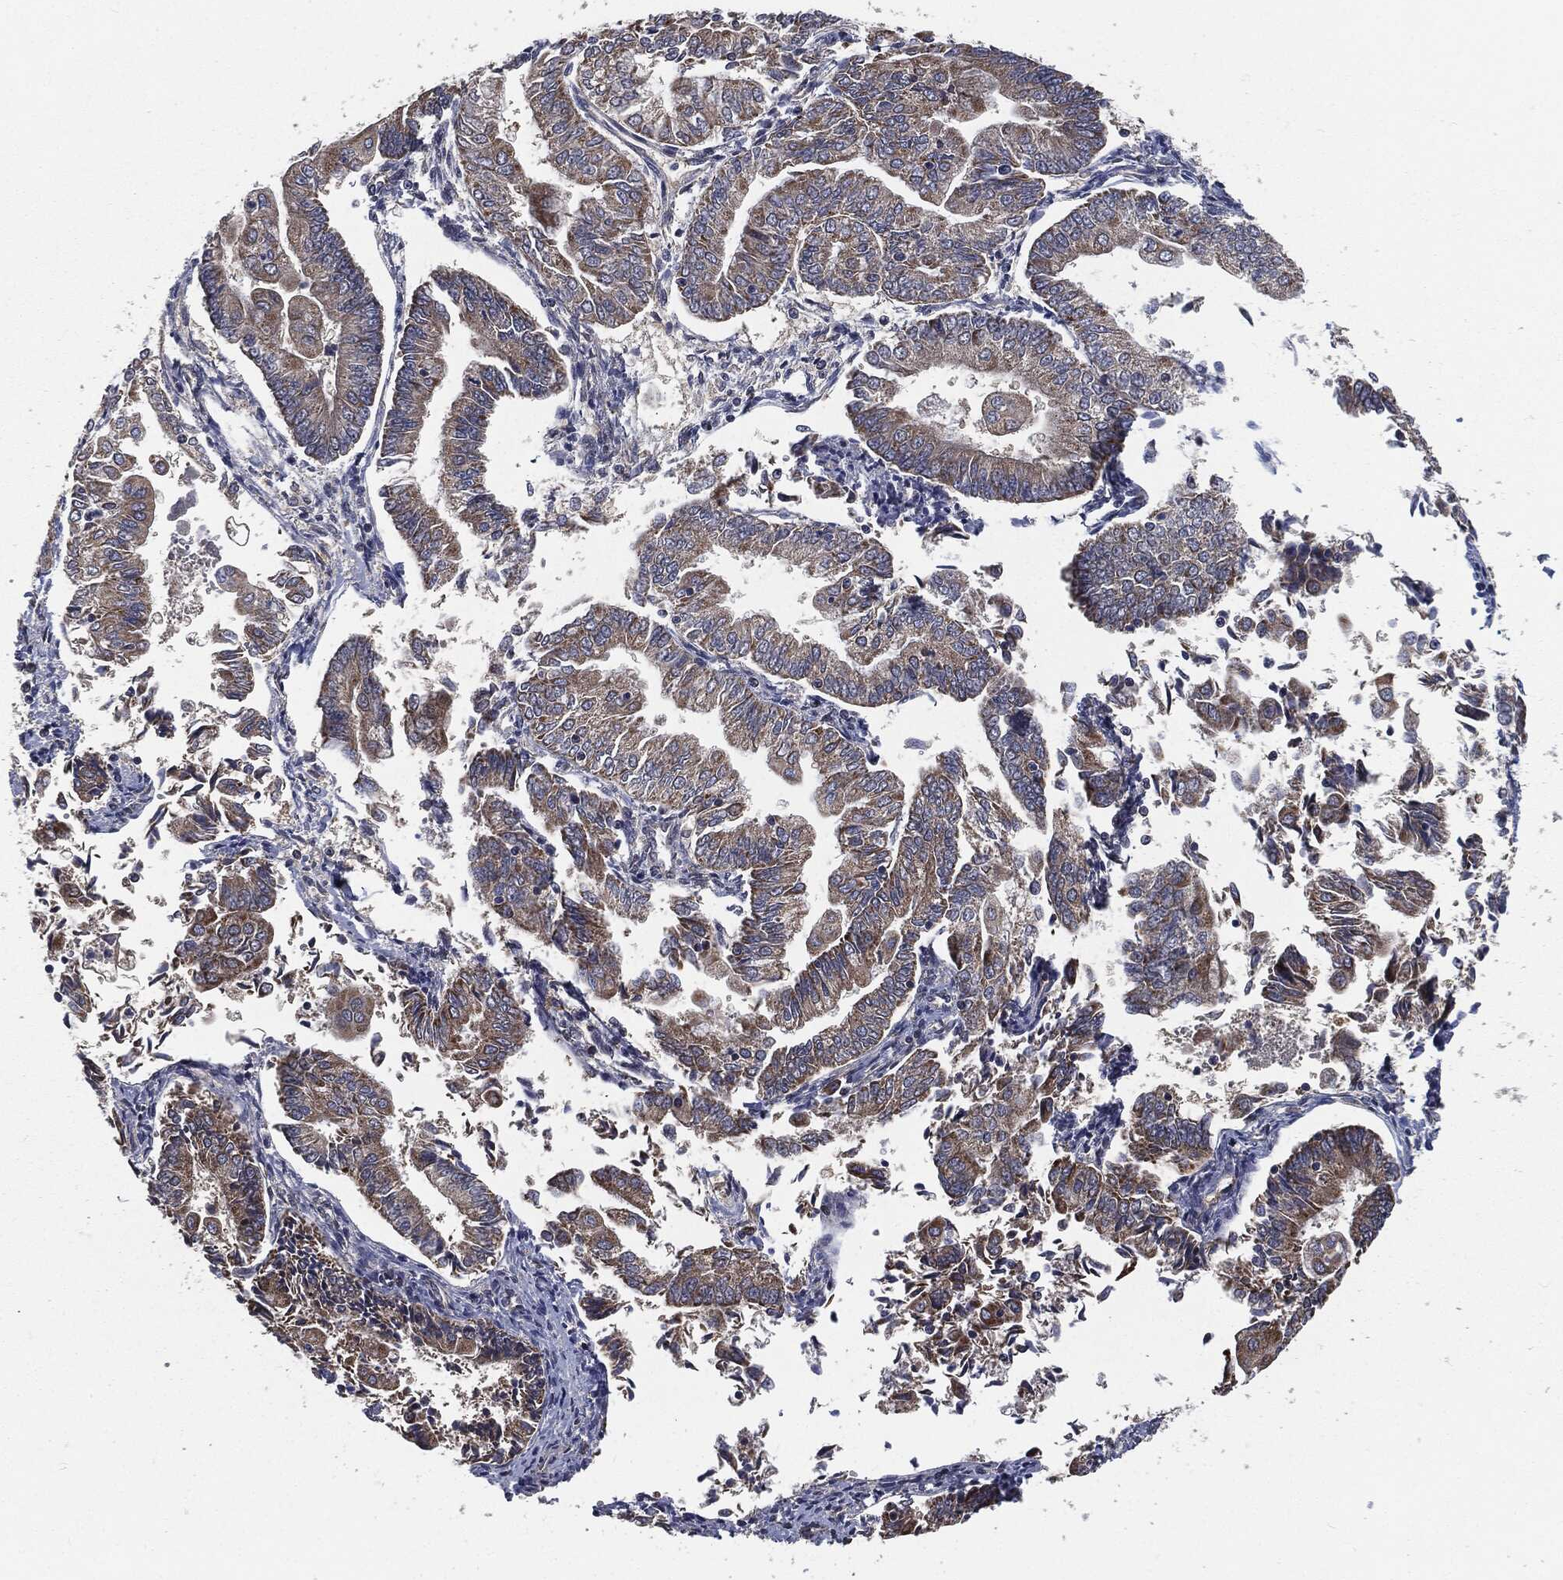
{"staining": {"intensity": "moderate", "quantity": "<25%", "location": "cytoplasmic/membranous"}, "tissue": "endometrial cancer", "cell_type": "Tumor cells", "image_type": "cancer", "snomed": [{"axis": "morphology", "description": "Adenocarcinoma, NOS"}, {"axis": "topography", "description": "Endometrium"}], "caption": "Endometrial adenocarcinoma stained for a protein reveals moderate cytoplasmic/membranous positivity in tumor cells.", "gene": "PRDX4", "patient": {"sex": "female", "age": 56}}